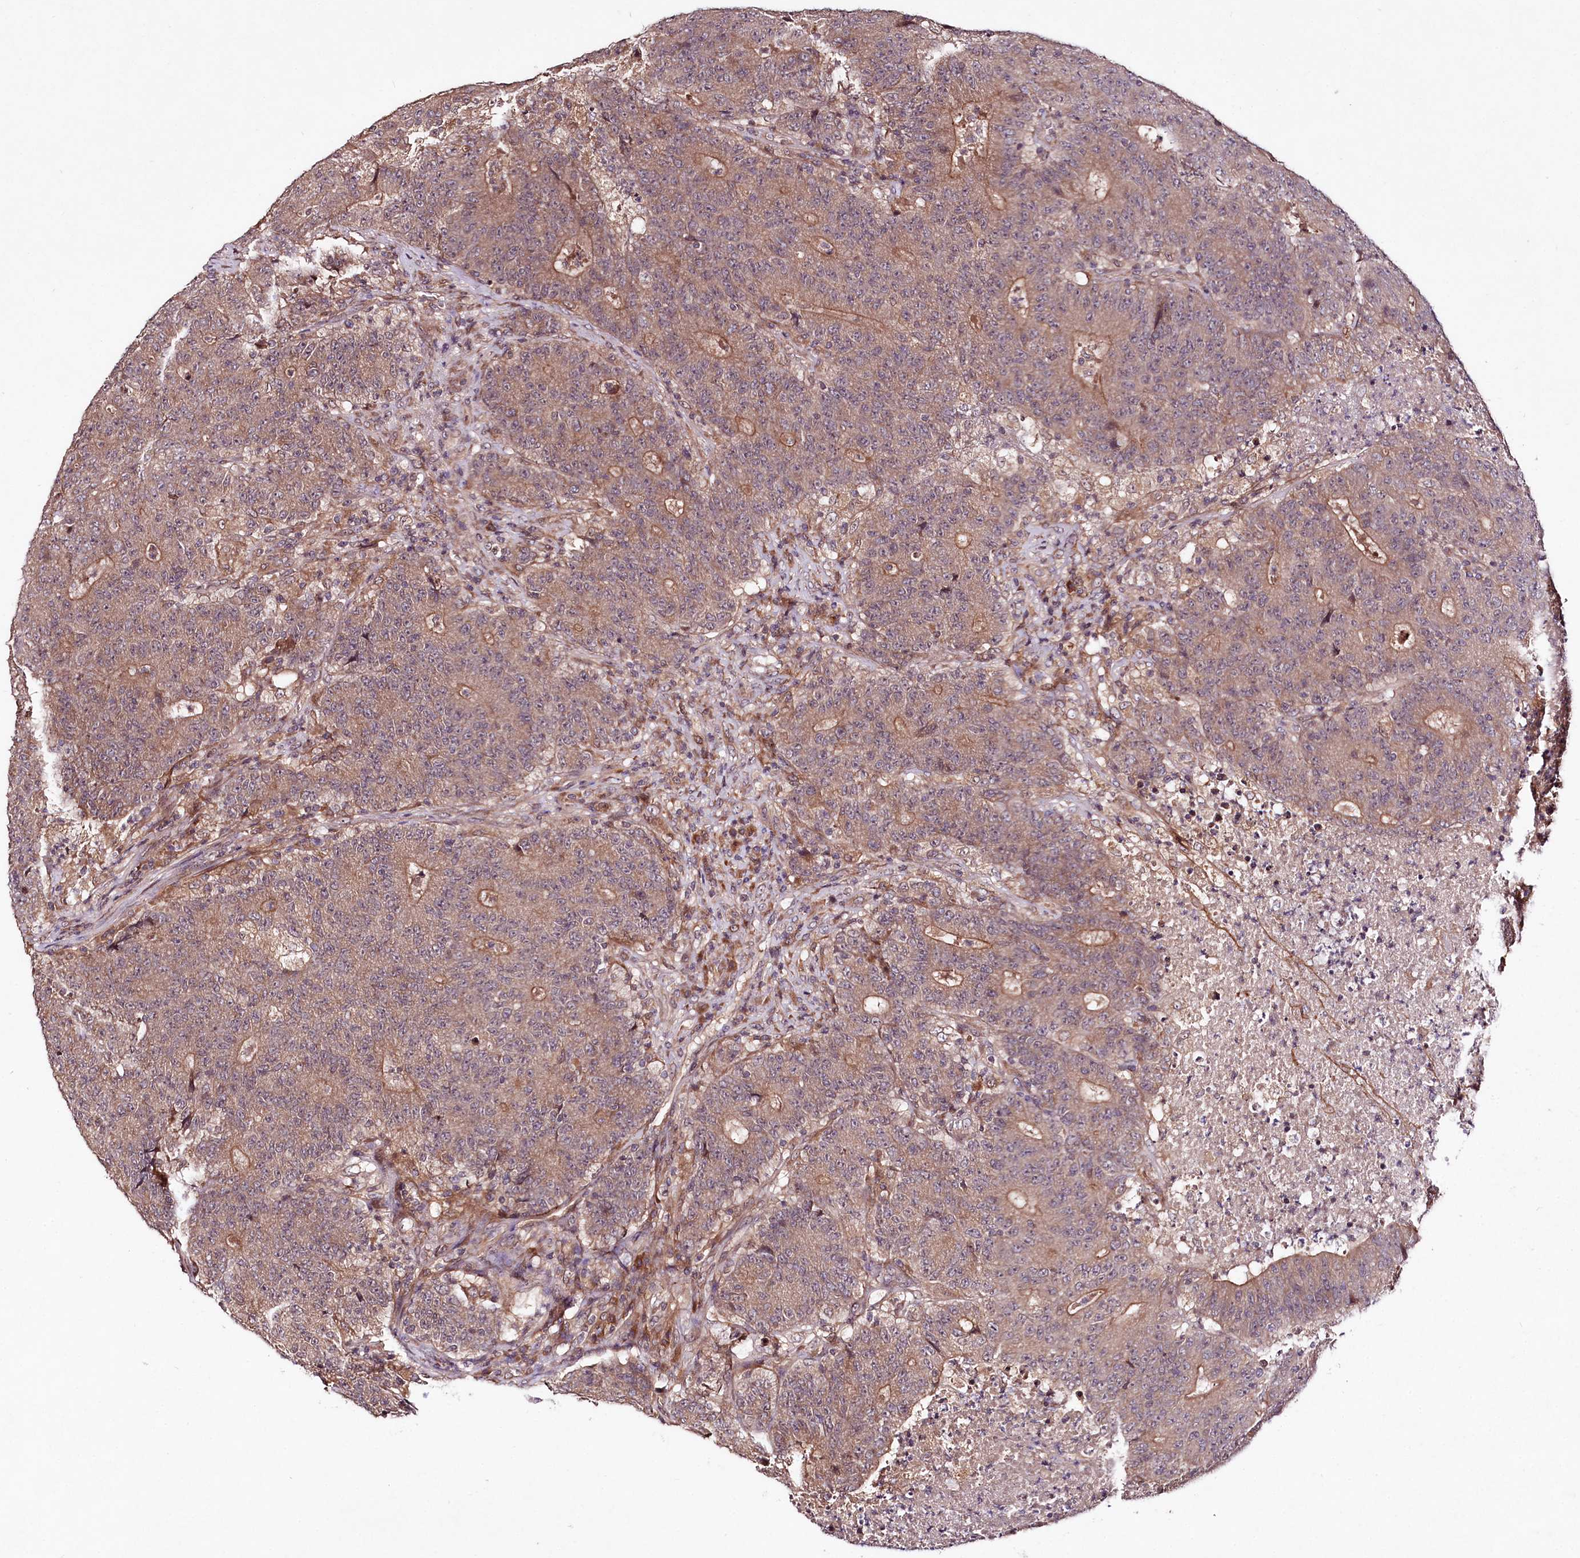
{"staining": {"intensity": "moderate", "quantity": ">75%", "location": "cytoplasmic/membranous"}, "tissue": "colorectal cancer", "cell_type": "Tumor cells", "image_type": "cancer", "snomed": [{"axis": "morphology", "description": "Adenocarcinoma, NOS"}, {"axis": "topography", "description": "Colon"}], "caption": "High-power microscopy captured an immunohistochemistry (IHC) histopathology image of adenocarcinoma (colorectal), revealing moderate cytoplasmic/membranous staining in approximately >75% of tumor cells.", "gene": "TNPO3", "patient": {"sex": "female", "age": 75}}